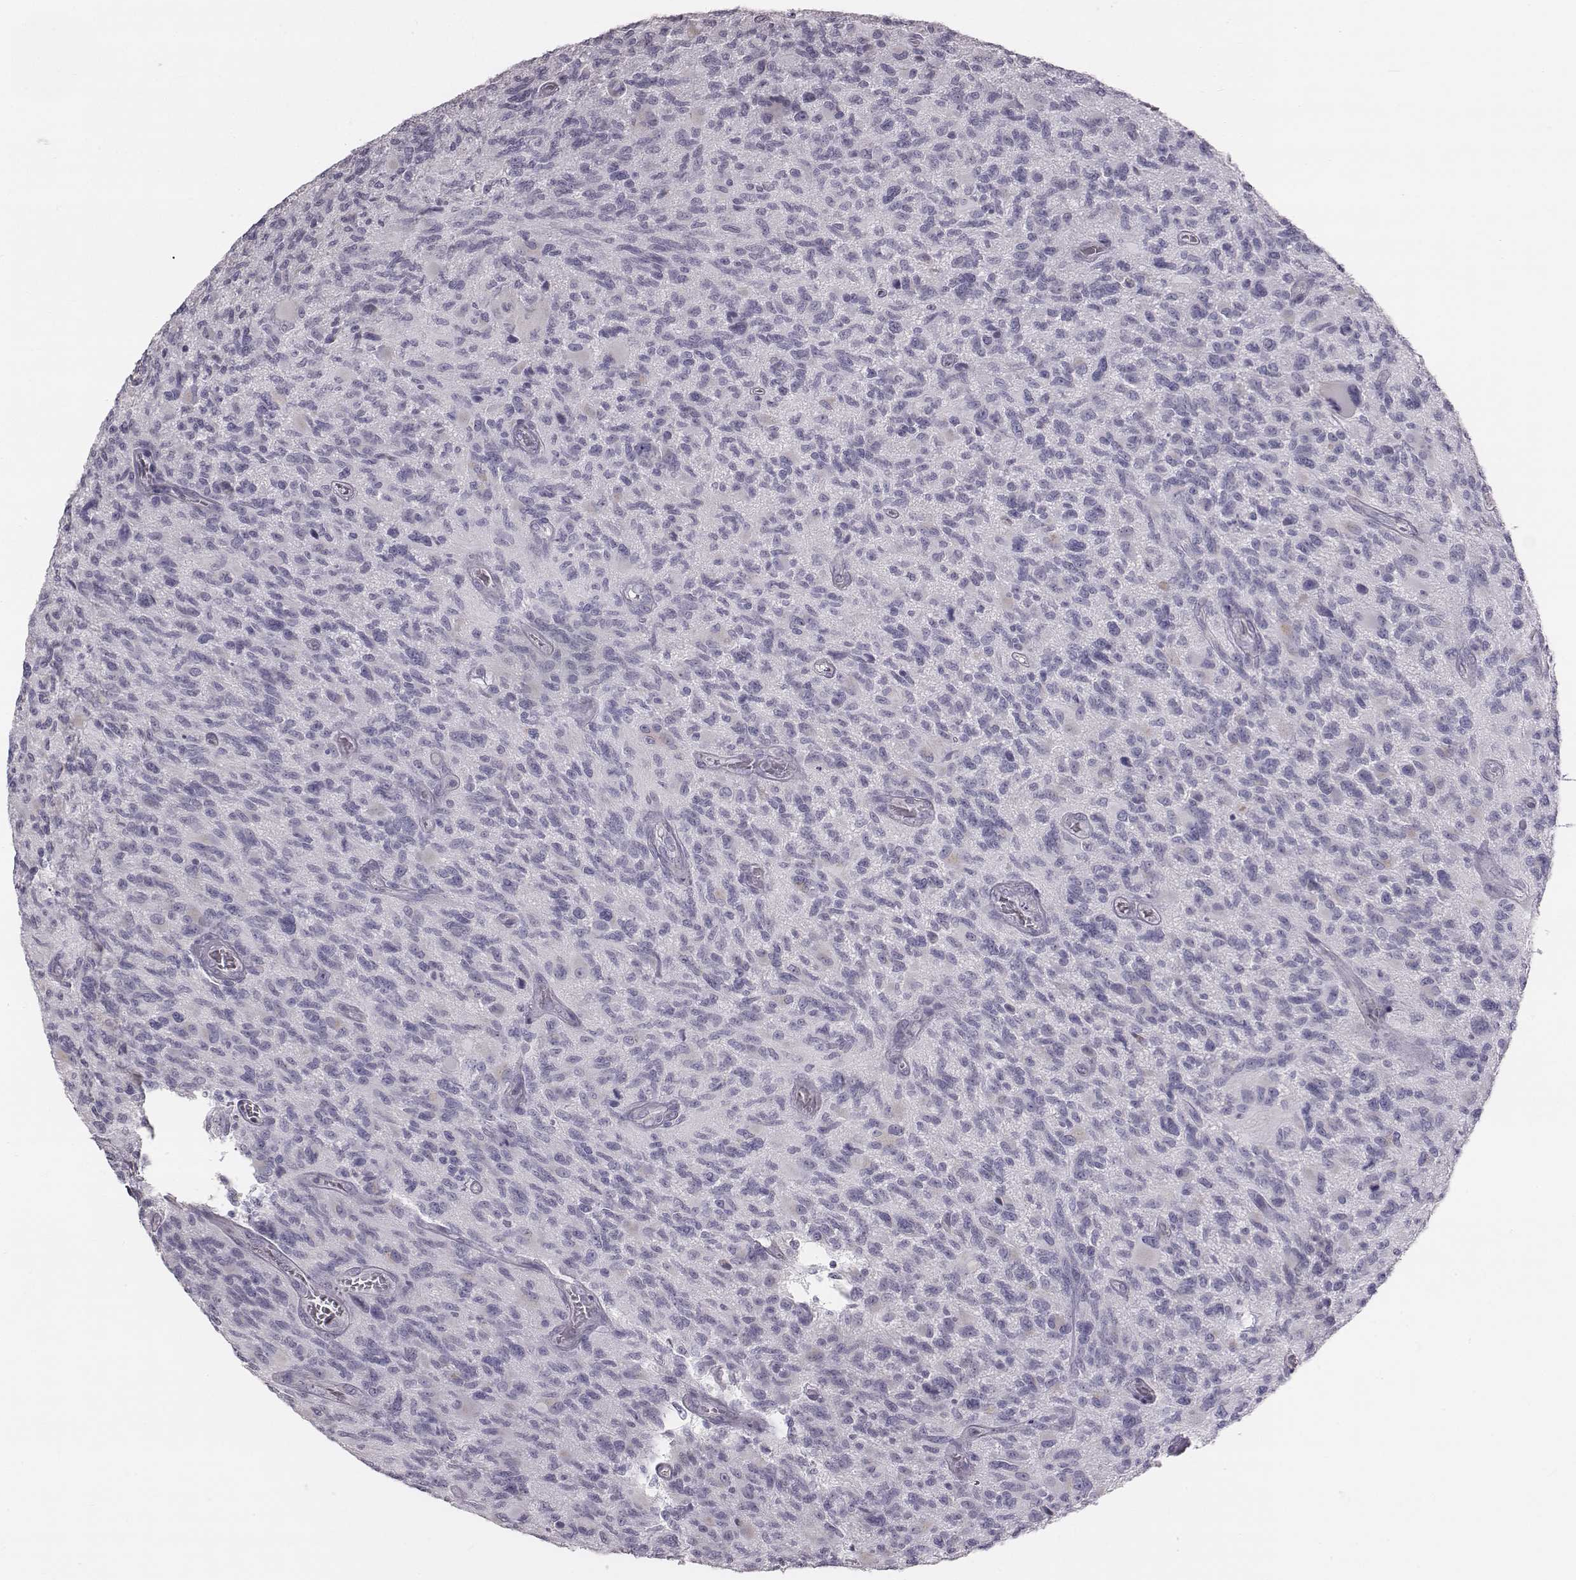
{"staining": {"intensity": "negative", "quantity": "none", "location": "none"}, "tissue": "glioma", "cell_type": "Tumor cells", "image_type": "cancer", "snomed": [{"axis": "morphology", "description": "Glioma, malignant, NOS"}, {"axis": "morphology", "description": "Glioma, malignant, High grade"}, {"axis": "topography", "description": "Brain"}], "caption": "IHC micrograph of malignant high-grade glioma stained for a protein (brown), which reveals no staining in tumor cells.", "gene": "C6orf58", "patient": {"sex": "female", "age": 71}}